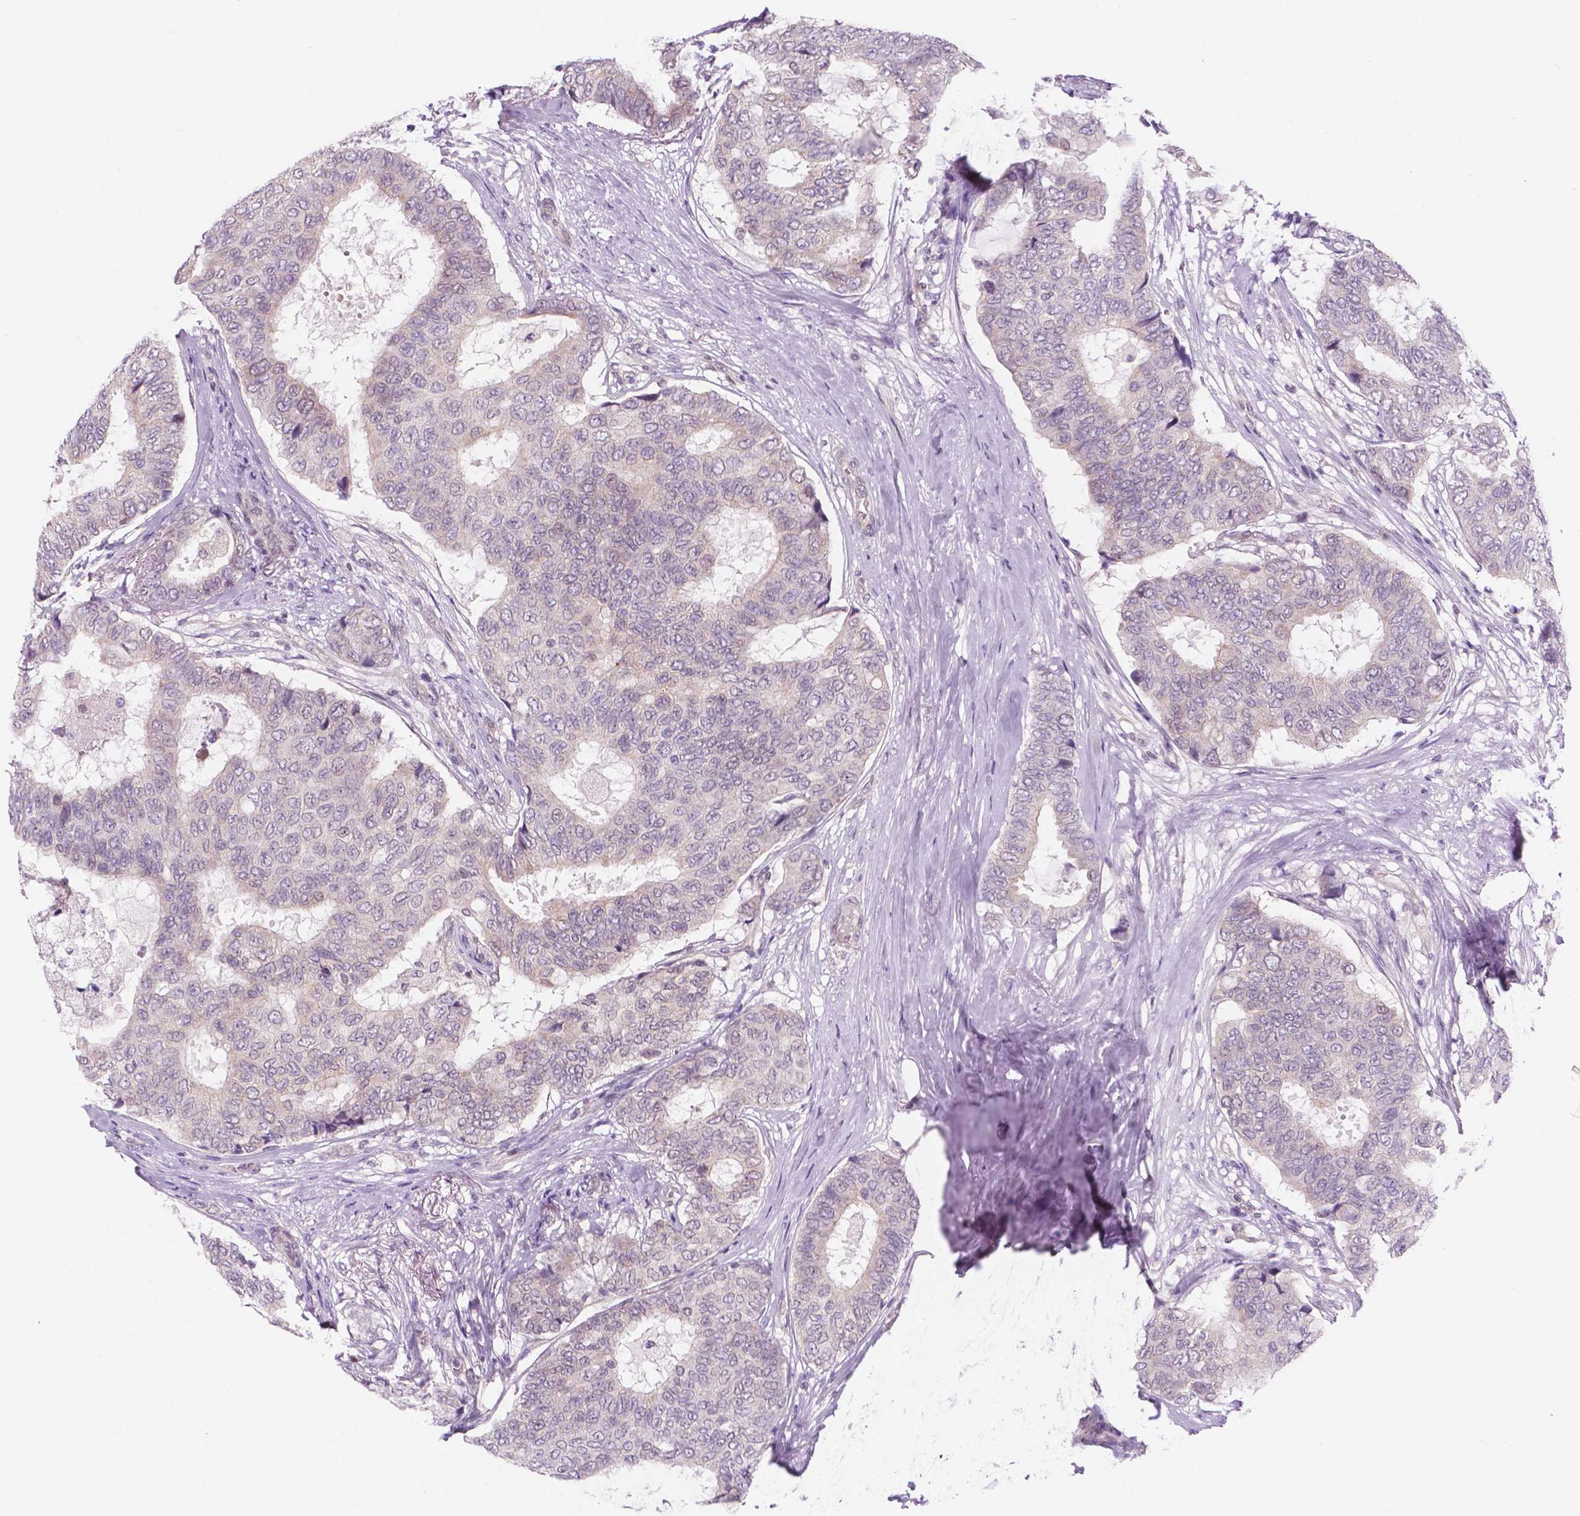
{"staining": {"intensity": "negative", "quantity": "none", "location": "none"}, "tissue": "breast cancer", "cell_type": "Tumor cells", "image_type": "cancer", "snomed": [{"axis": "morphology", "description": "Duct carcinoma"}, {"axis": "topography", "description": "Breast"}], "caption": "IHC image of infiltrating ductal carcinoma (breast) stained for a protein (brown), which shows no staining in tumor cells.", "gene": "FAM50B", "patient": {"sex": "female", "age": 75}}